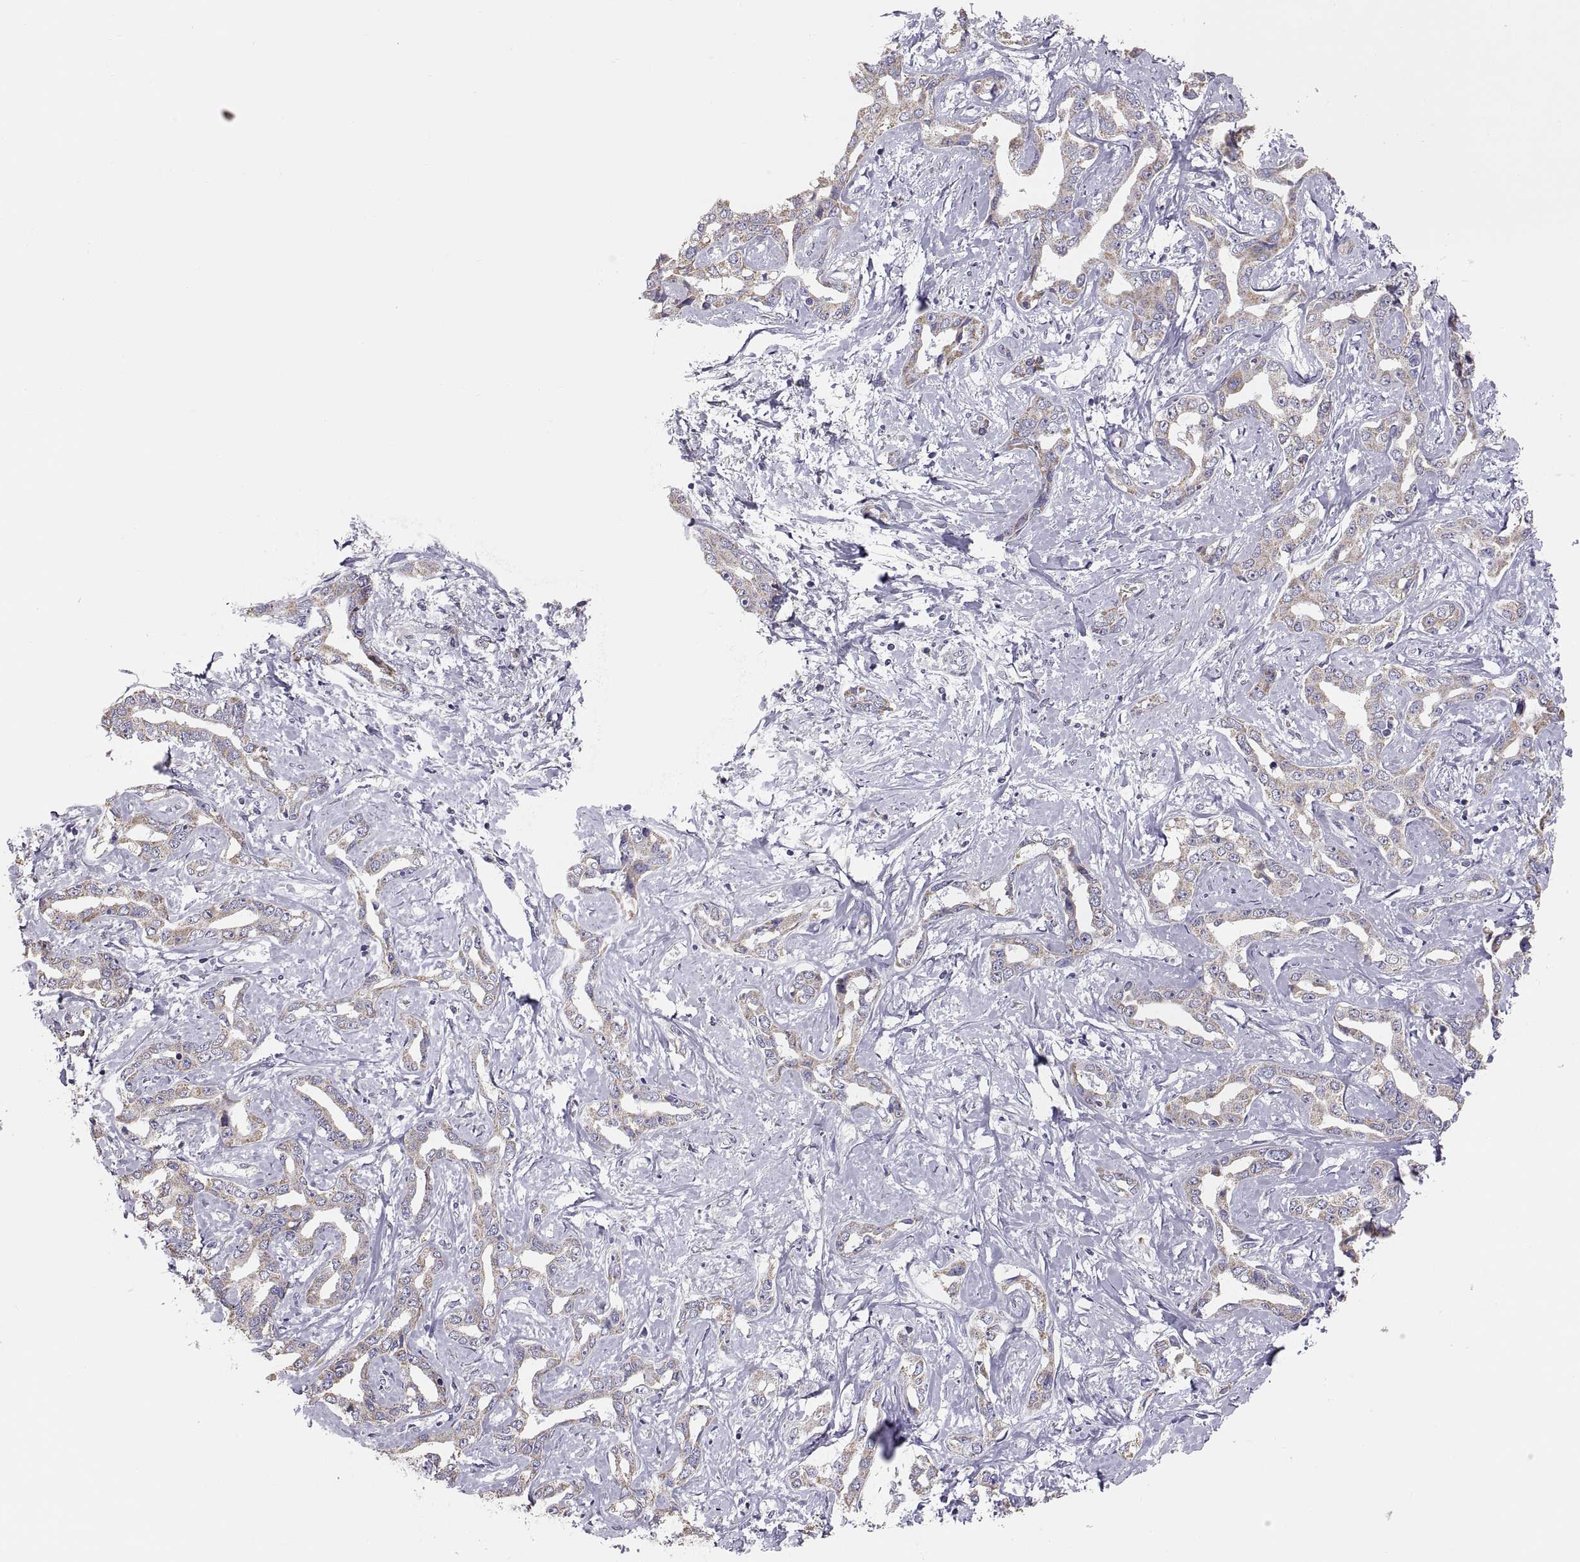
{"staining": {"intensity": "weak", "quantity": ">75%", "location": "cytoplasmic/membranous"}, "tissue": "liver cancer", "cell_type": "Tumor cells", "image_type": "cancer", "snomed": [{"axis": "morphology", "description": "Cholangiocarcinoma"}, {"axis": "topography", "description": "Liver"}], "caption": "Immunohistochemistry (DAB (3,3'-diaminobenzidine)) staining of human liver cancer shows weak cytoplasmic/membranous protein staining in about >75% of tumor cells.", "gene": "TNNC1", "patient": {"sex": "male", "age": 59}}